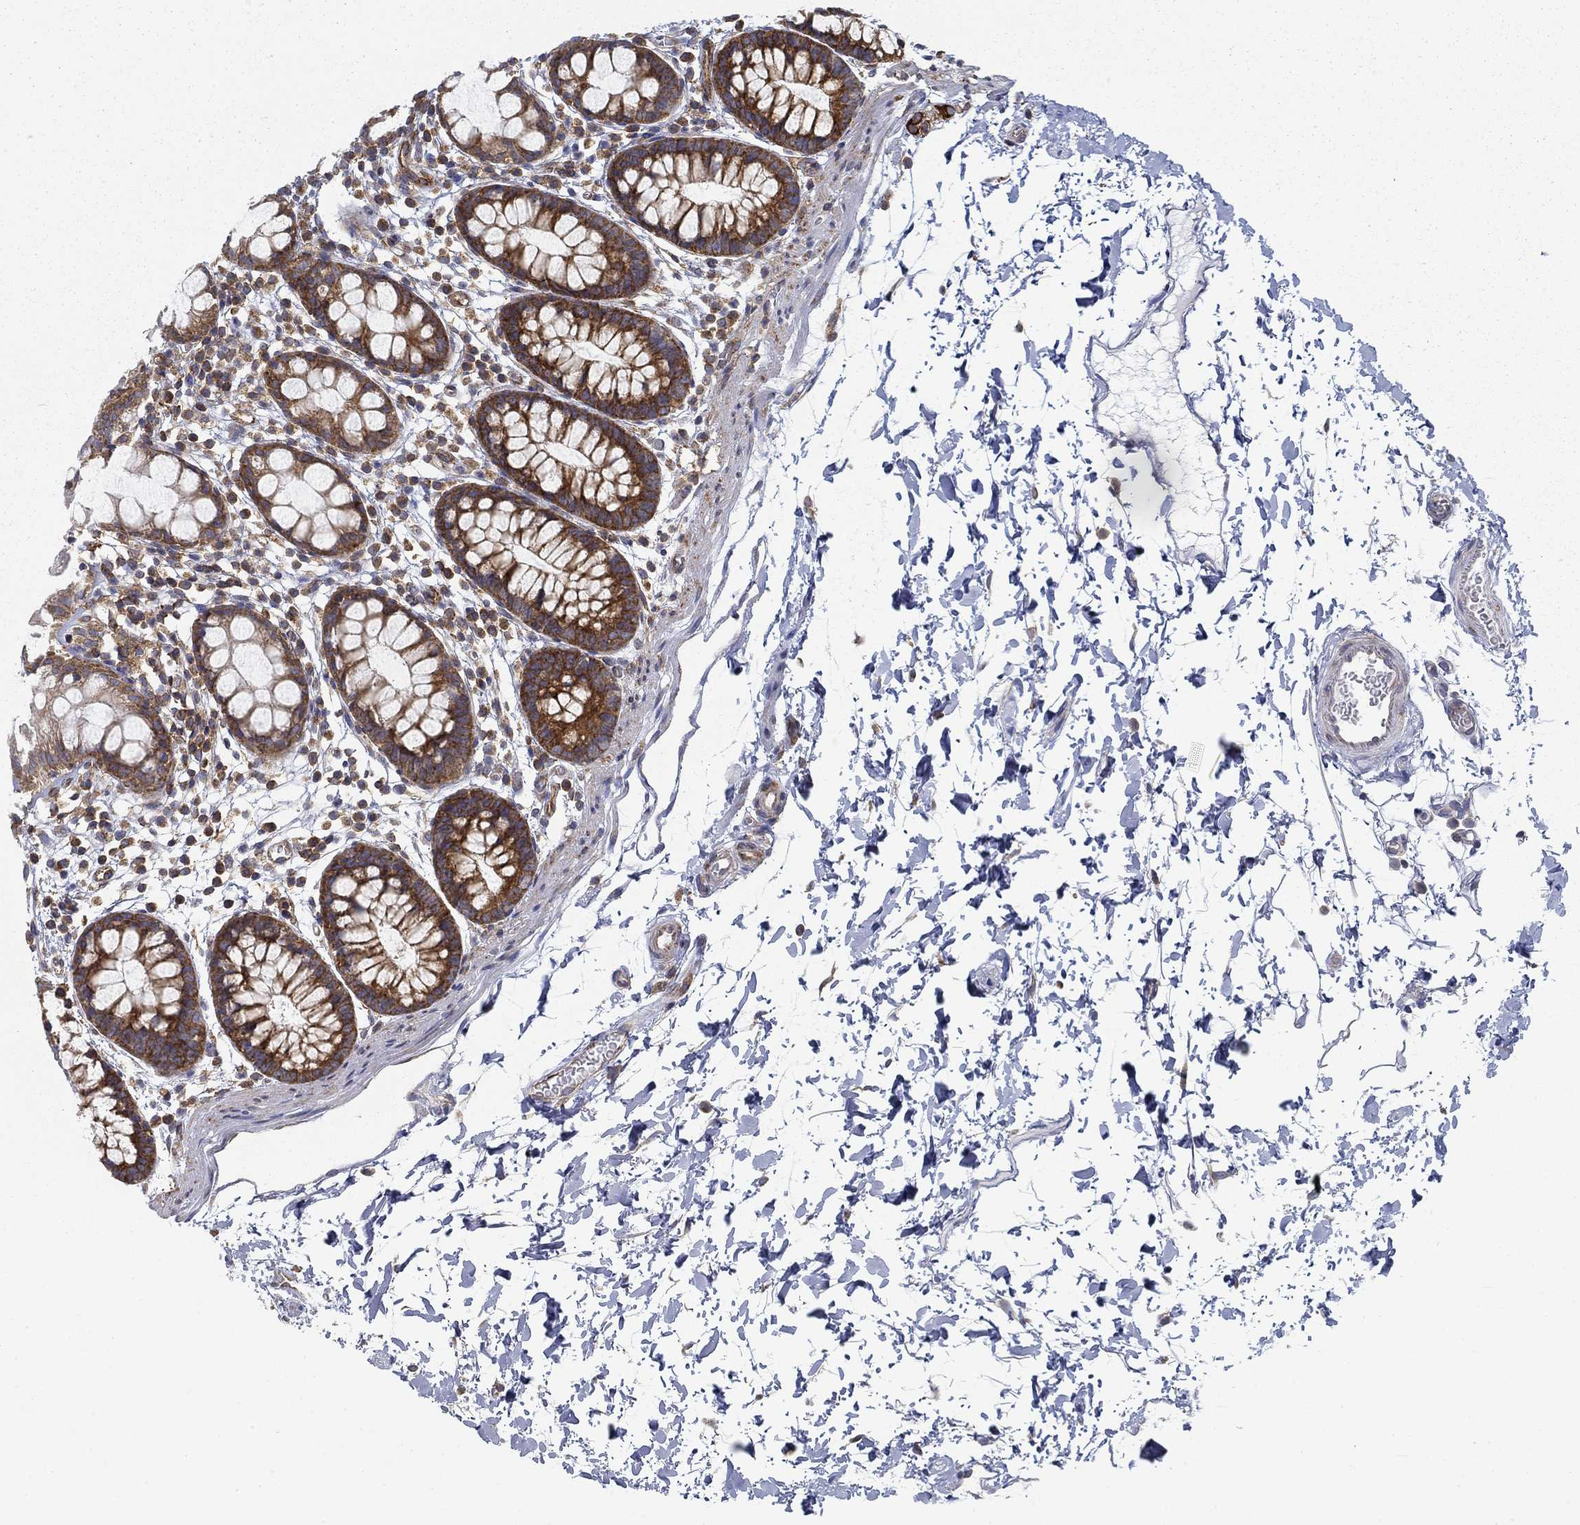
{"staining": {"intensity": "strong", "quantity": "25%-75%", "location": "cytoplasmic/membranous"}, "tissue": "rectum", "cell_type": "Glandular cells", "image_type": "normal", "snomed": [{"axis": "morphology", "description": "Normal tissue, NOS"}, {"axis": "topography", "description": "Rectum"}], "caption": "High-power microscopy captured an immunohistochemistry (IHC) photomicrograph of normal rectum, revealing strong cytoplasmic/membranous positivity in approximately 25%-75% of glandular cells. The staining was performed using DAB to visualize the protein expression in brown, while the nuclei were stained in blue with hematoxylin (Magnification: 20x).", "gene": "FXR1", "patient": {"sex": "male", "age": 57}}